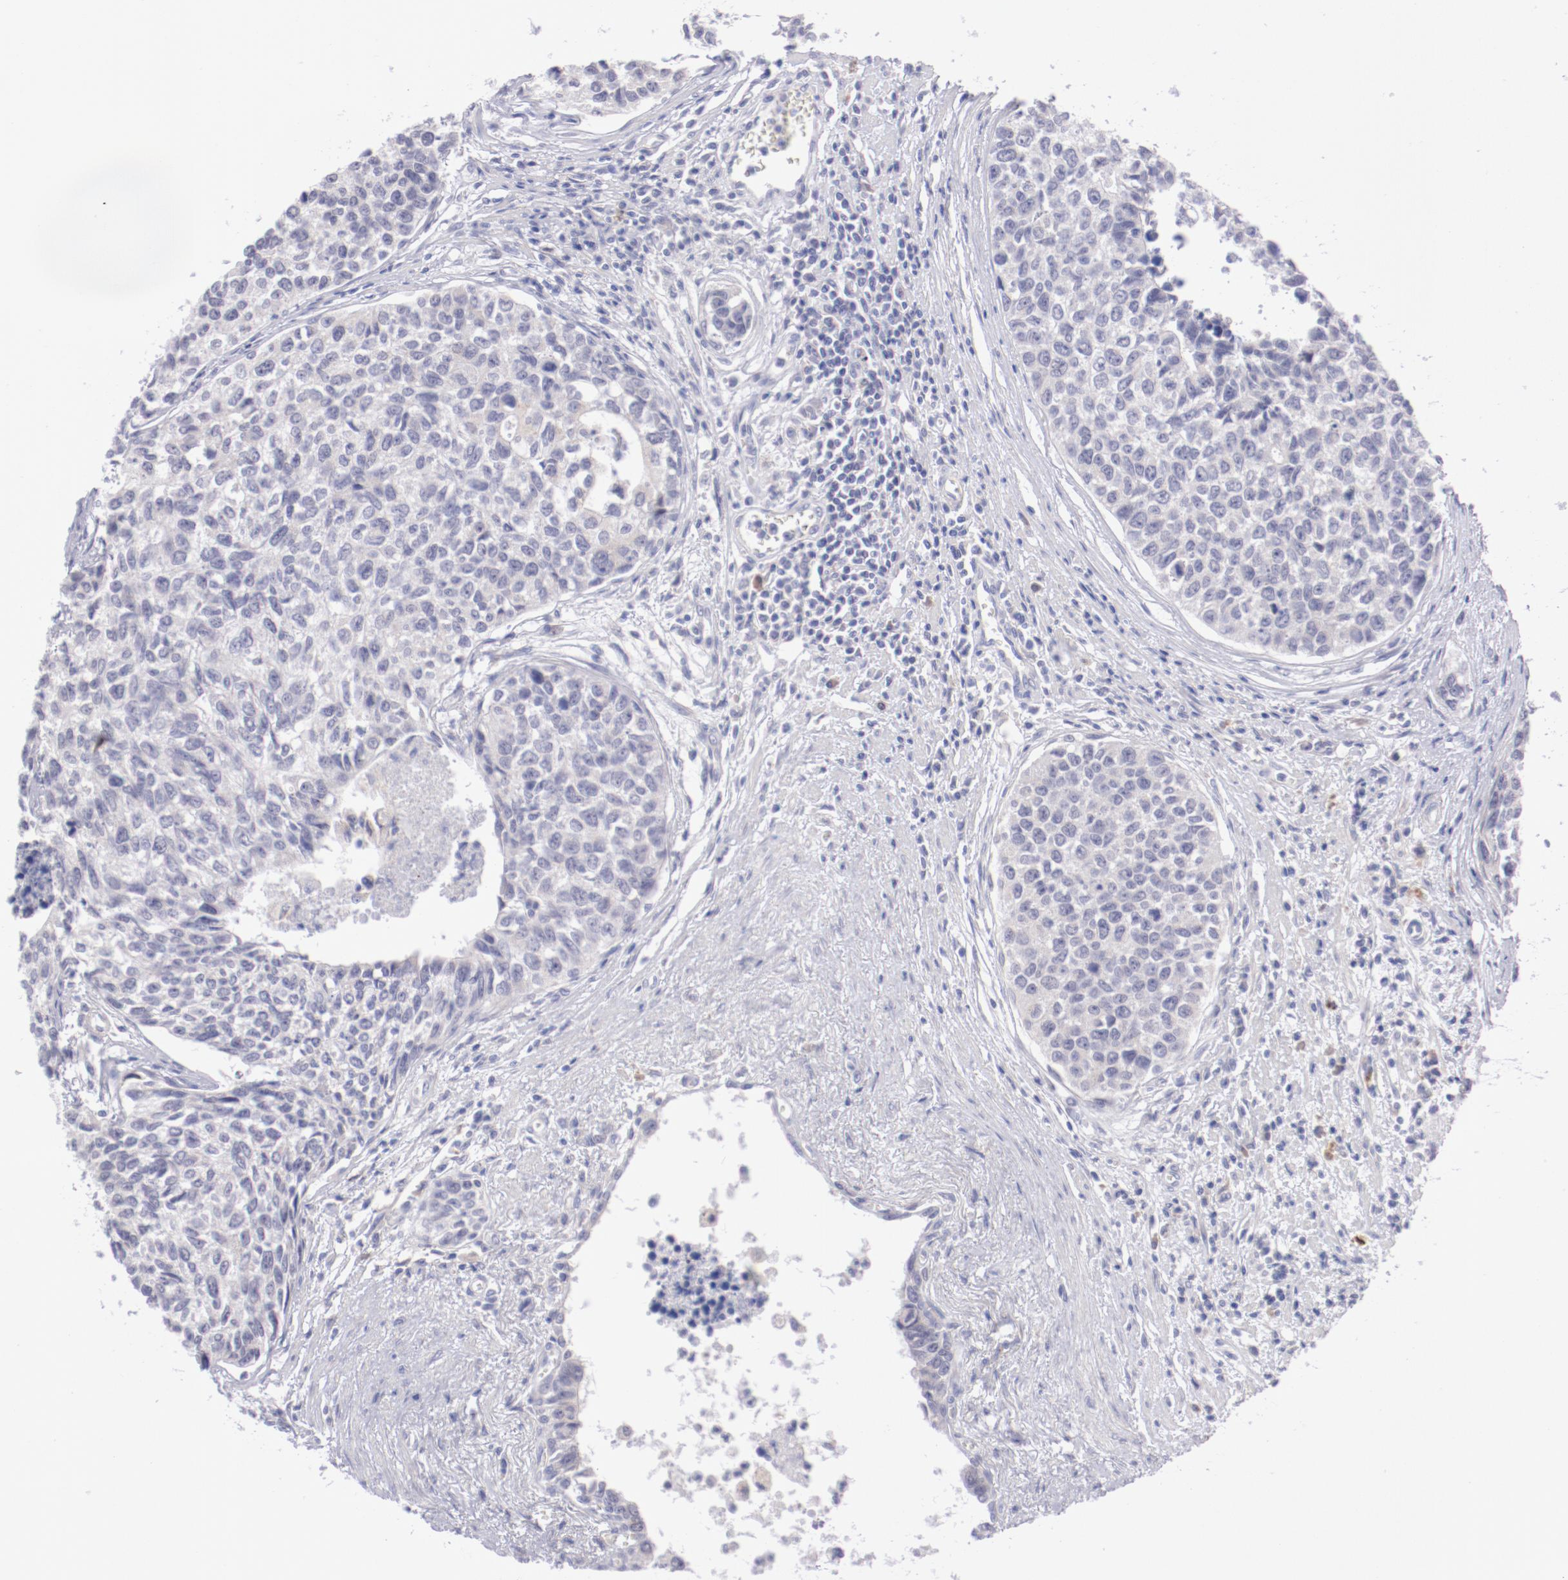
{"staining": {"intensity": "negative", "quantity": "none", "location": "none"}, "tissue": "urothelial cancer", "cell_type": "Tumor cells", "image_type": "cancer", "snomed": [{"axis": "morphology", "description": "Urothelial carcinoma, High grade"}, {"axis": "topography", "description": "Urinary bladder"}], "caption": "This photomicrograph is of urothelial carcinoma (high-grade) stained with IHC to label a protein in brown with the nuclei are counter-stained blue. There is no staining in tumor cells.", "gene": "TRAF3", "patient": {"sex": "male", "age": 81}}